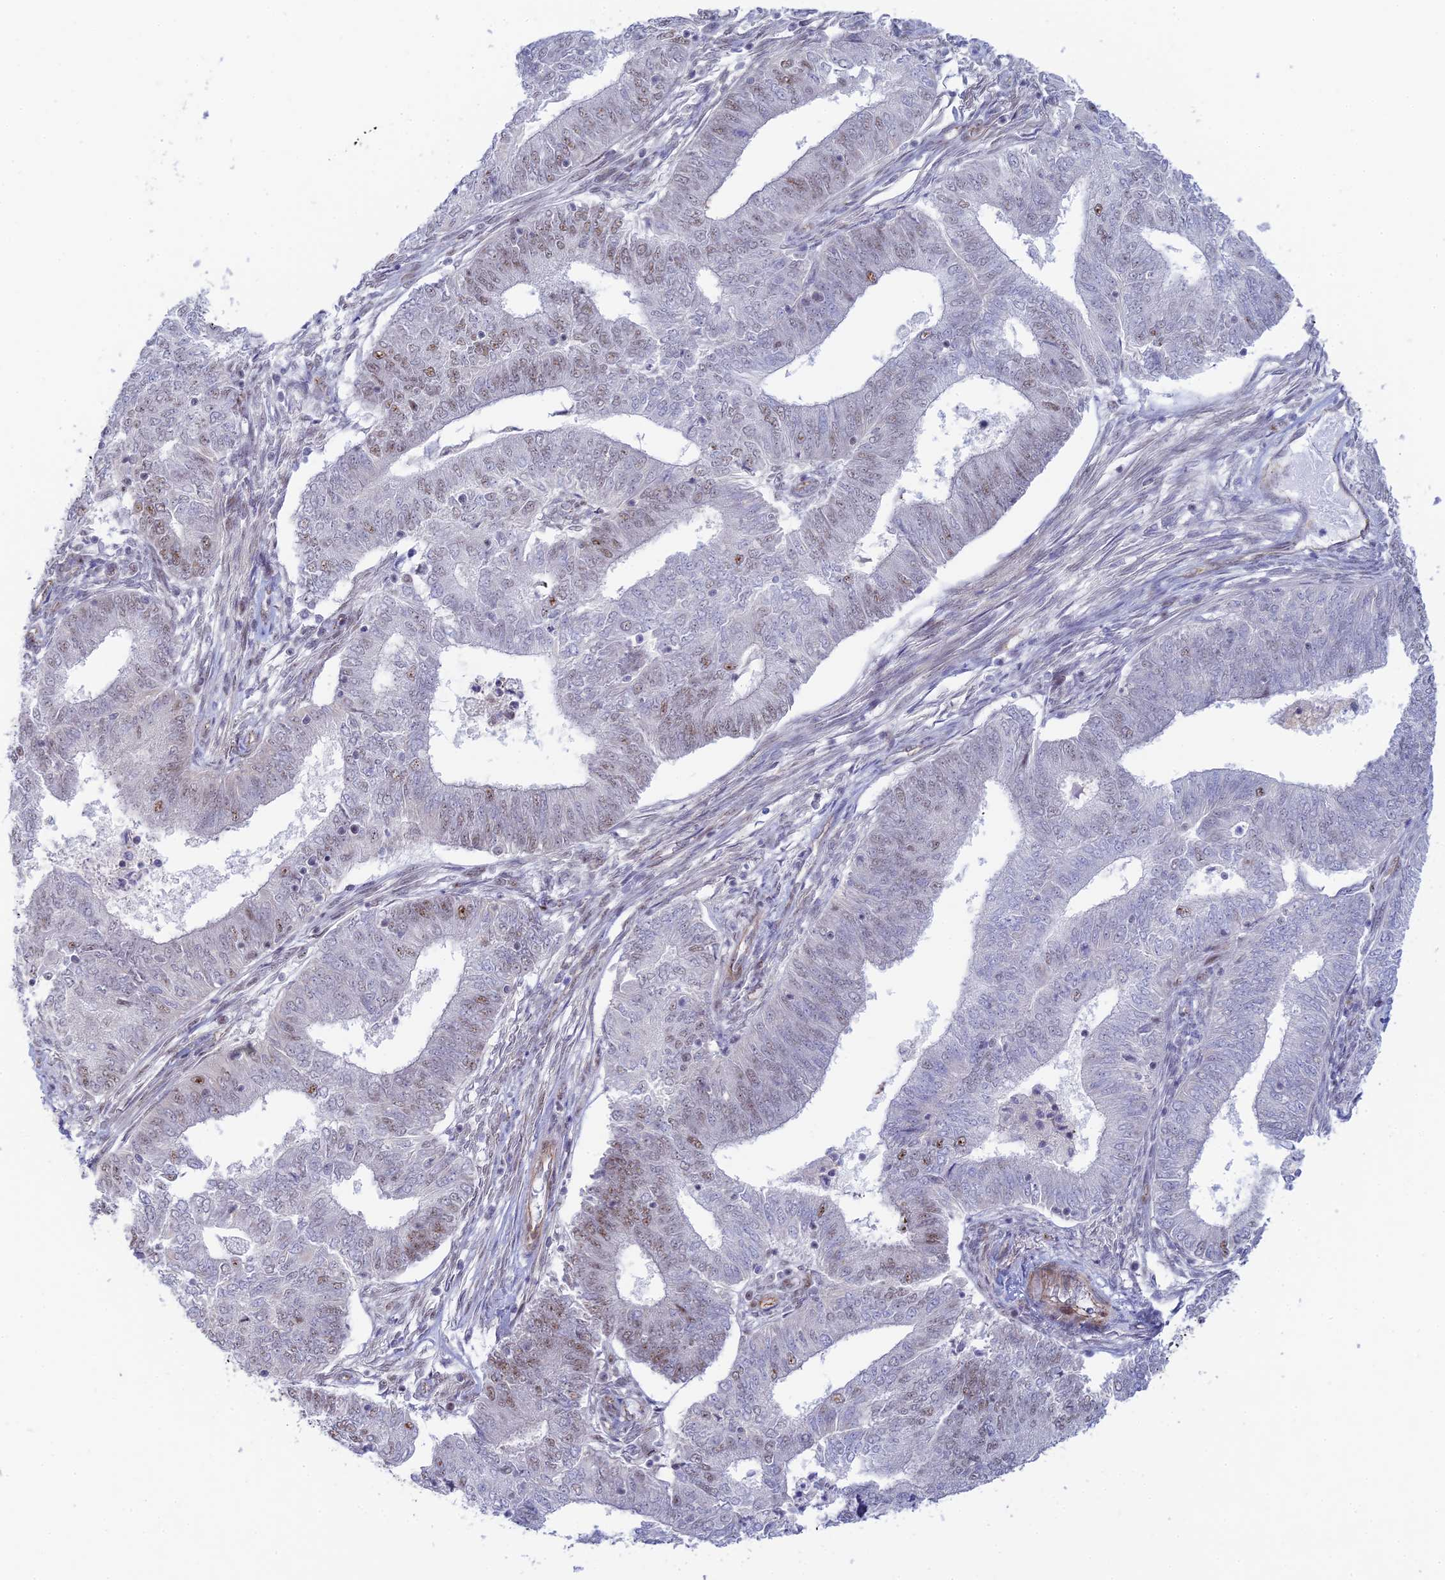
{"staining": {"intensity": "weak", "quantity": "25%-75%", "location": "nuclear"}, "tissue": "endometrial cancer", "cell_type": "Tumor cells", "image_type": "cancer", "snomed": [{"axis": "morphology", "description": "Adenocarcinoma, NOS"}, {"axis": "topography", "description": "Endometrium"}], "caption": "Immunohistochemistry photomicrograph of adenocarcinoma (endometrial) stained for a protein (brown), which displays low levels of weak nuclear staining in approximately 25%-75% of tumor cells.", "gene": "CFAP92", "patient": {"sex": "female", "age": 62}}